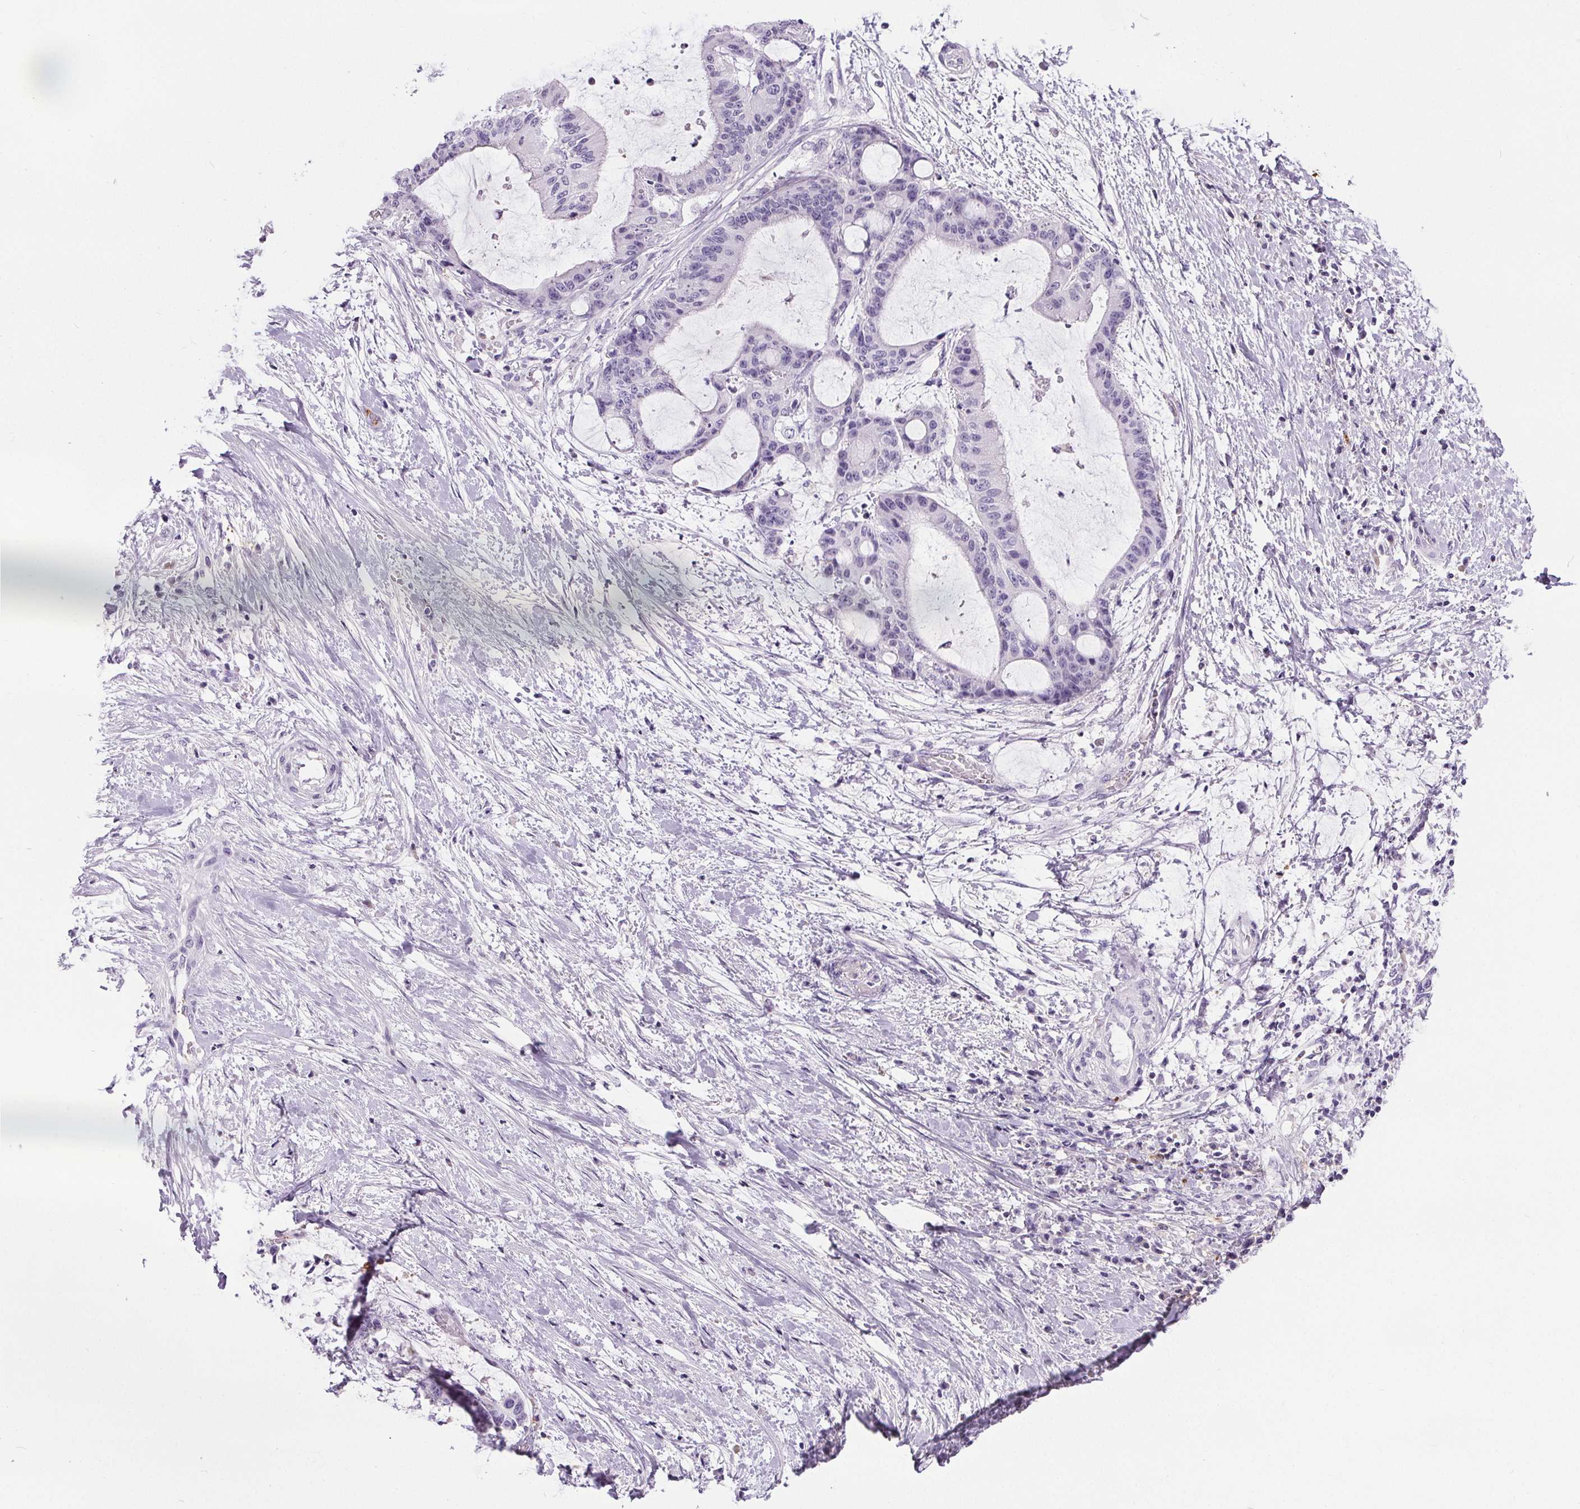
{"staining": {"intensity": "negative", "quantity": "none", "location": "none"}, "tissue": "liver cancer", "cell_type": "Tumor cells", "image_type": "cancer", "snomed": [{"axis": "morphology", "description": "Cholangiocarcinoma"}, {"axis": "topography", "description": "Liver"}], "caption": "Liver cholangiocarcinoma stained for a protein using immunohistochemistry exhibits no positivity tumor cells.", "gene": "CD5L", "patient": {"sex": "female", "age": 73}}